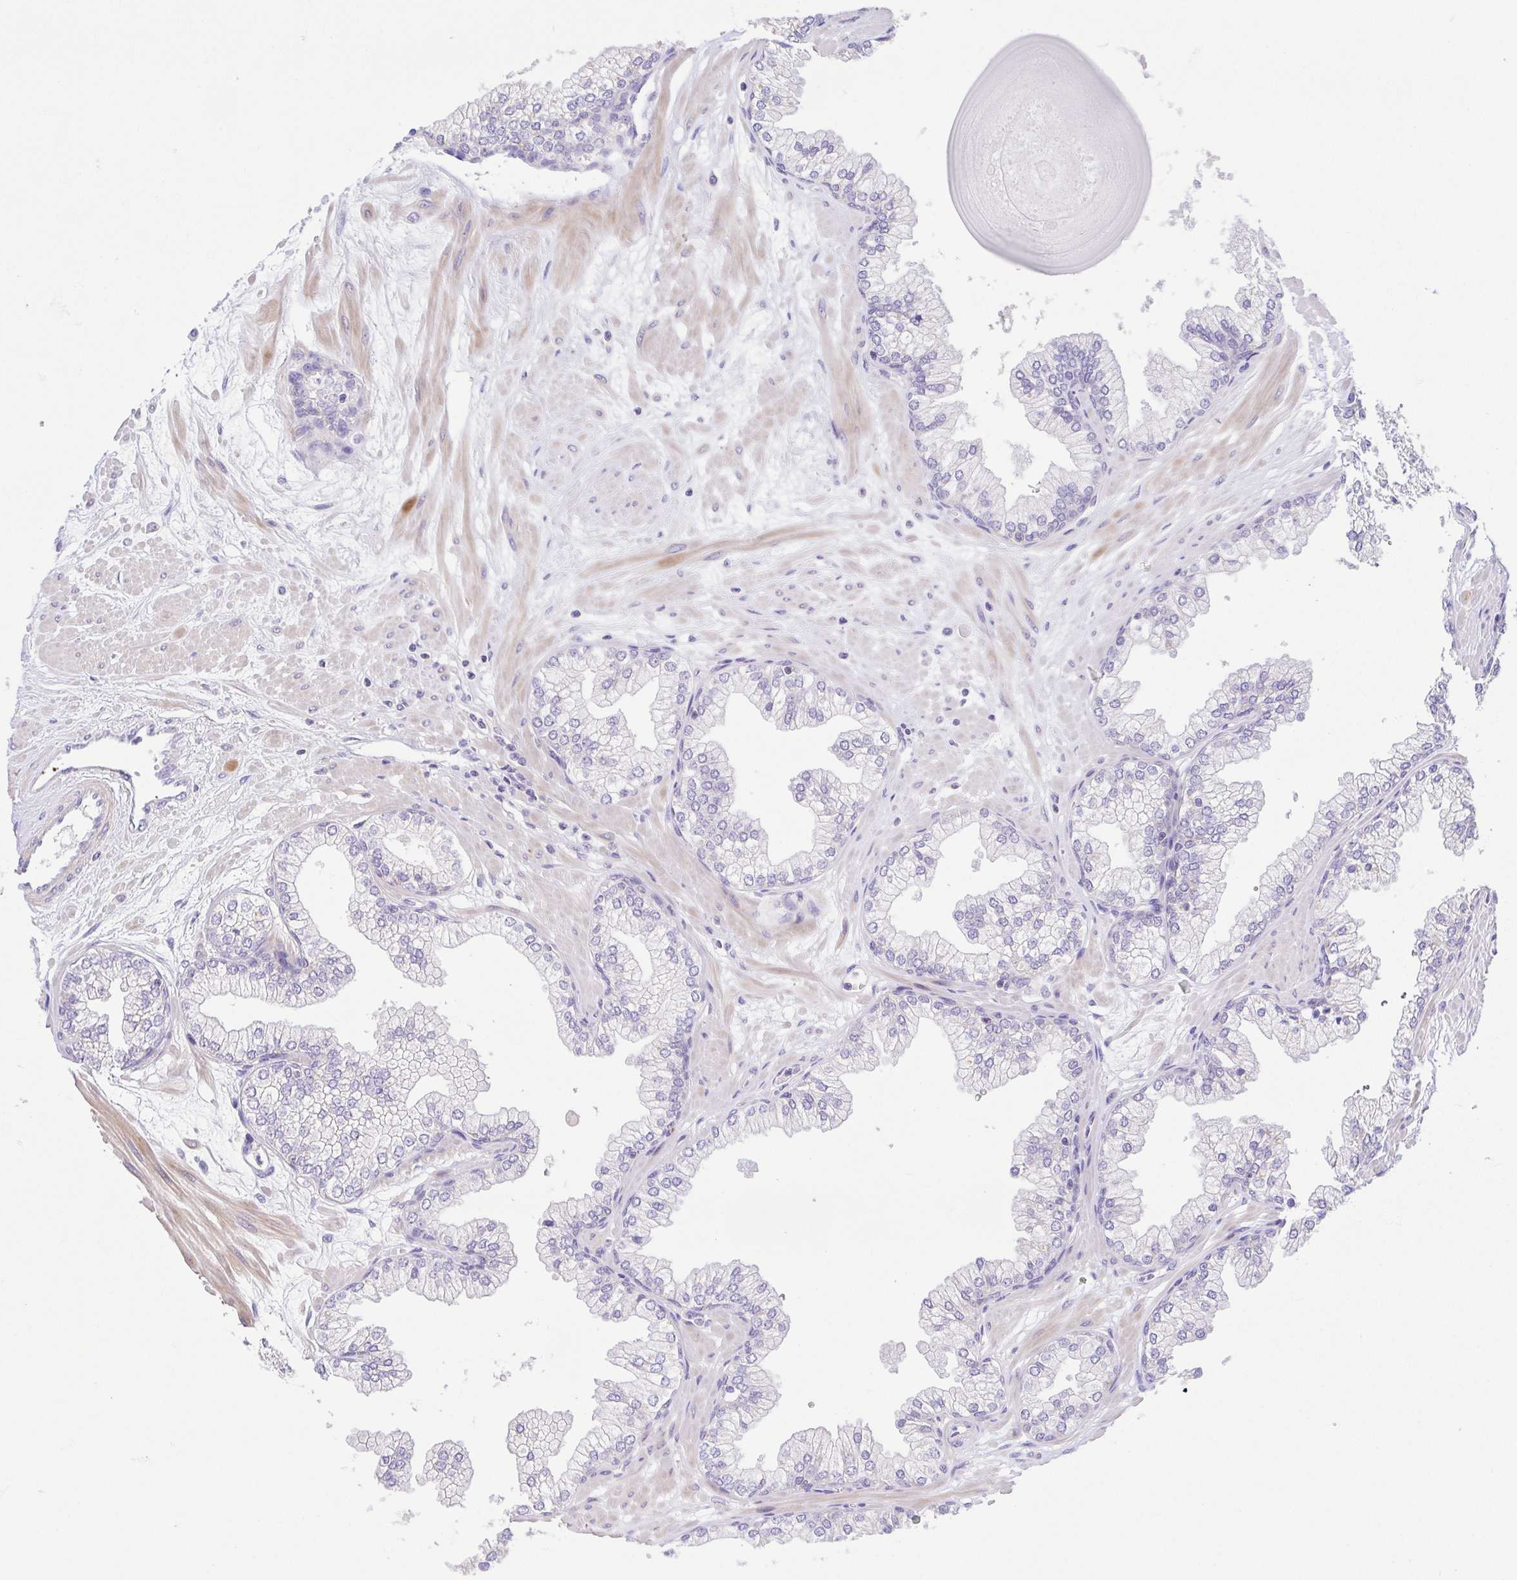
{"staining": {"intensity": "negative", "quantity": "none", "location": "none"}, "tissue": "prostate", "cell_type": "Glandular cells", "image_type": "normal", "snomed": [{"axis": "morphology", "description": "Normal tissue, NOS"}, {"axis": "topography", "description": "Prostate"}, {"axis": "topography", "description": "Peripheral nerve tissue"}], "caption": "IHC micrograph of normal prostate: prostate stained with DAB (3,3'-diaminobenzidine) reveals no significant protein expression in glandular cells.", "gene": "PRR14L", "patient": {"sex": "male", "age": 61}}